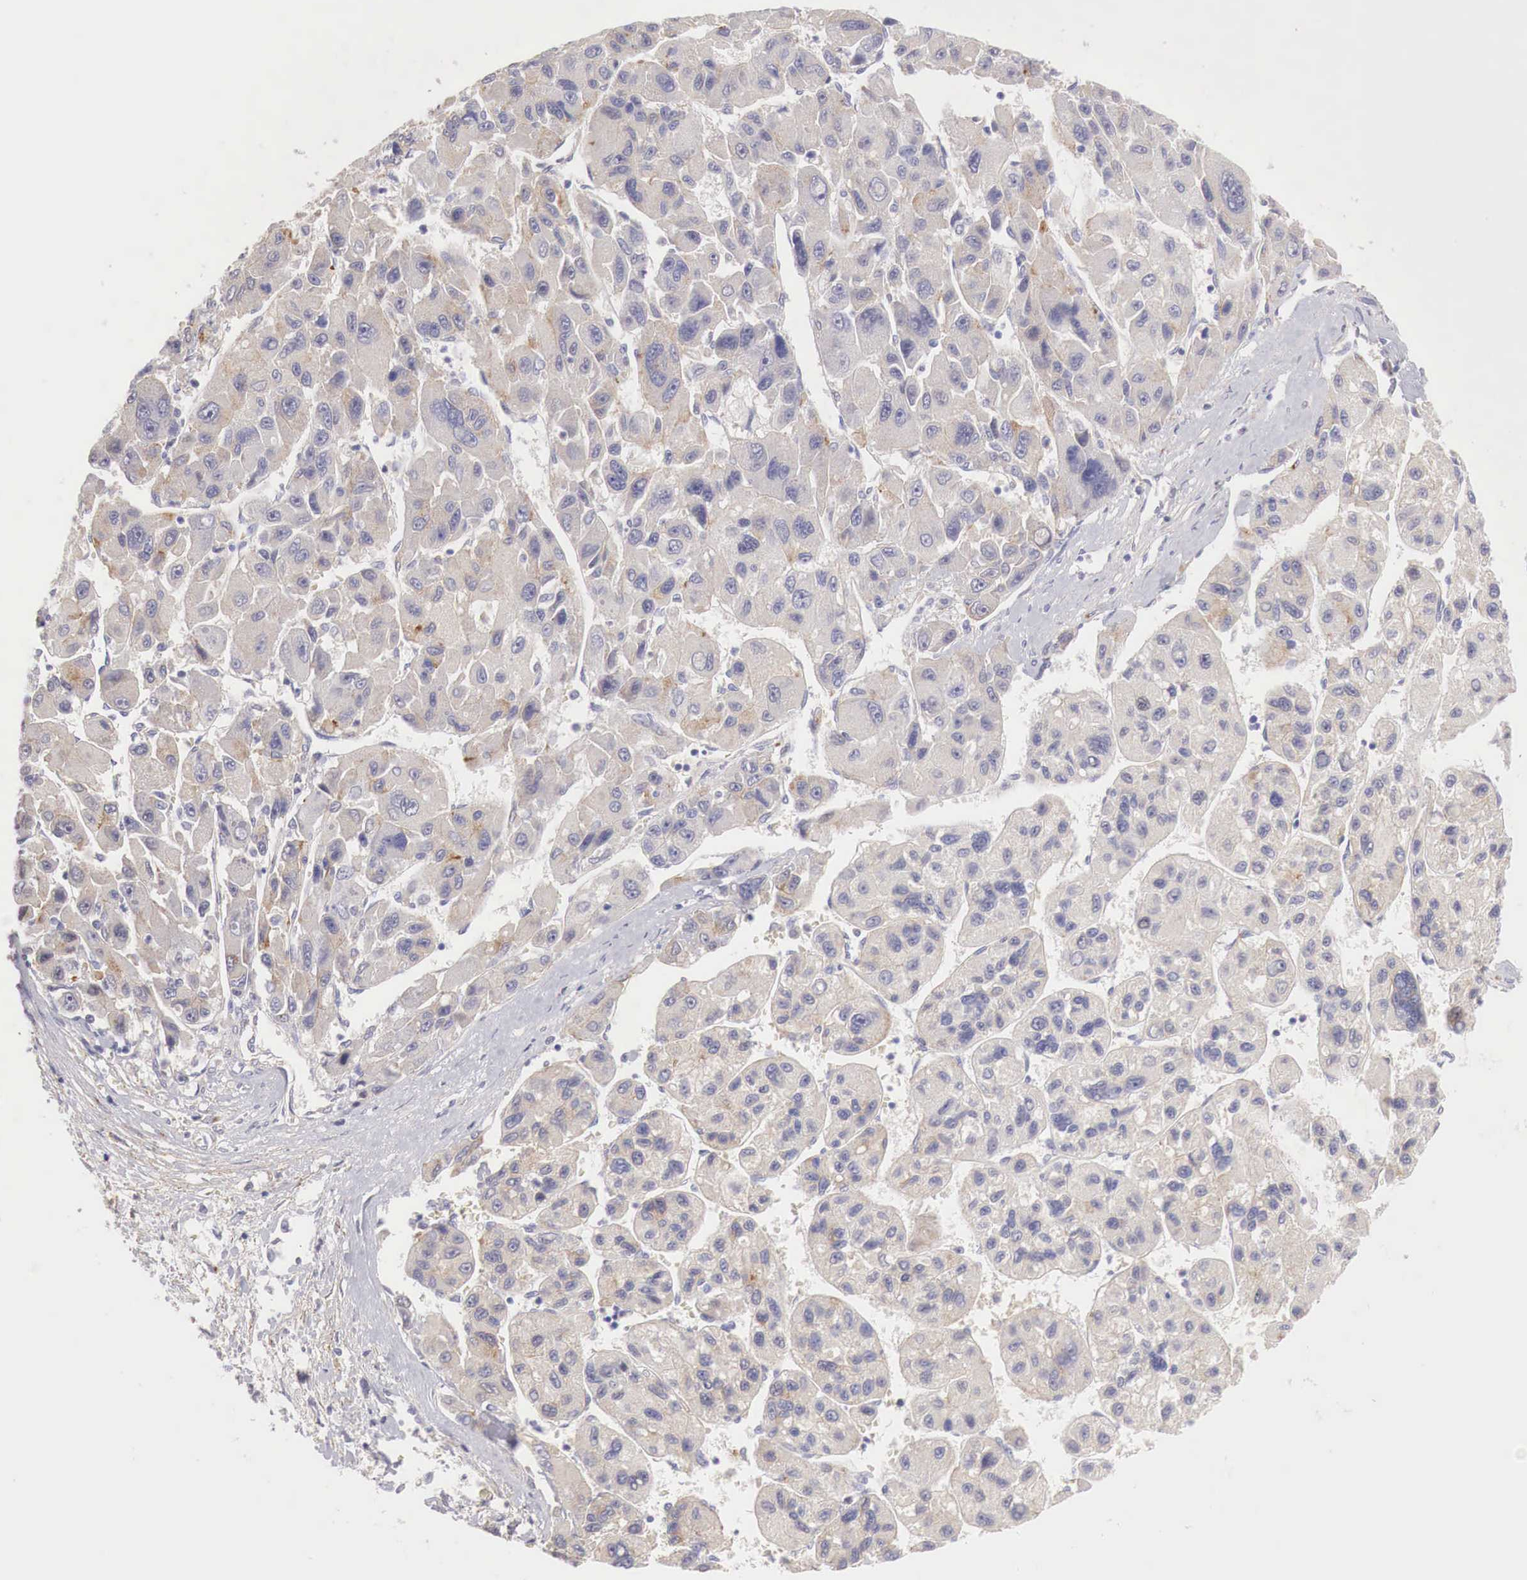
{"staining": {"intensity": "negative", "quantity": "none", "location": "none"}, "tissue": "liver cancer", "cell_type": "Tumor cells", "image_type": "cancer", "snomed": [{"axis": "morphology", "description": "Carcinoma, Hepatocellular, NOS"}, {"axis": "topography", "description": "Liver"}], "caption": "Immunohistochemistry micrograph of human hepatocellular carcinoma (liver) stained for a protein (brown), which shows no positivity in tumor cells. (DAB (3,3'-diaminobenzidine) immunohistochemistry visualized using brightfield microscopy, high magnification).", "gene": "KLHDC7B", "patient": {"sex": "male", "age": 64}}